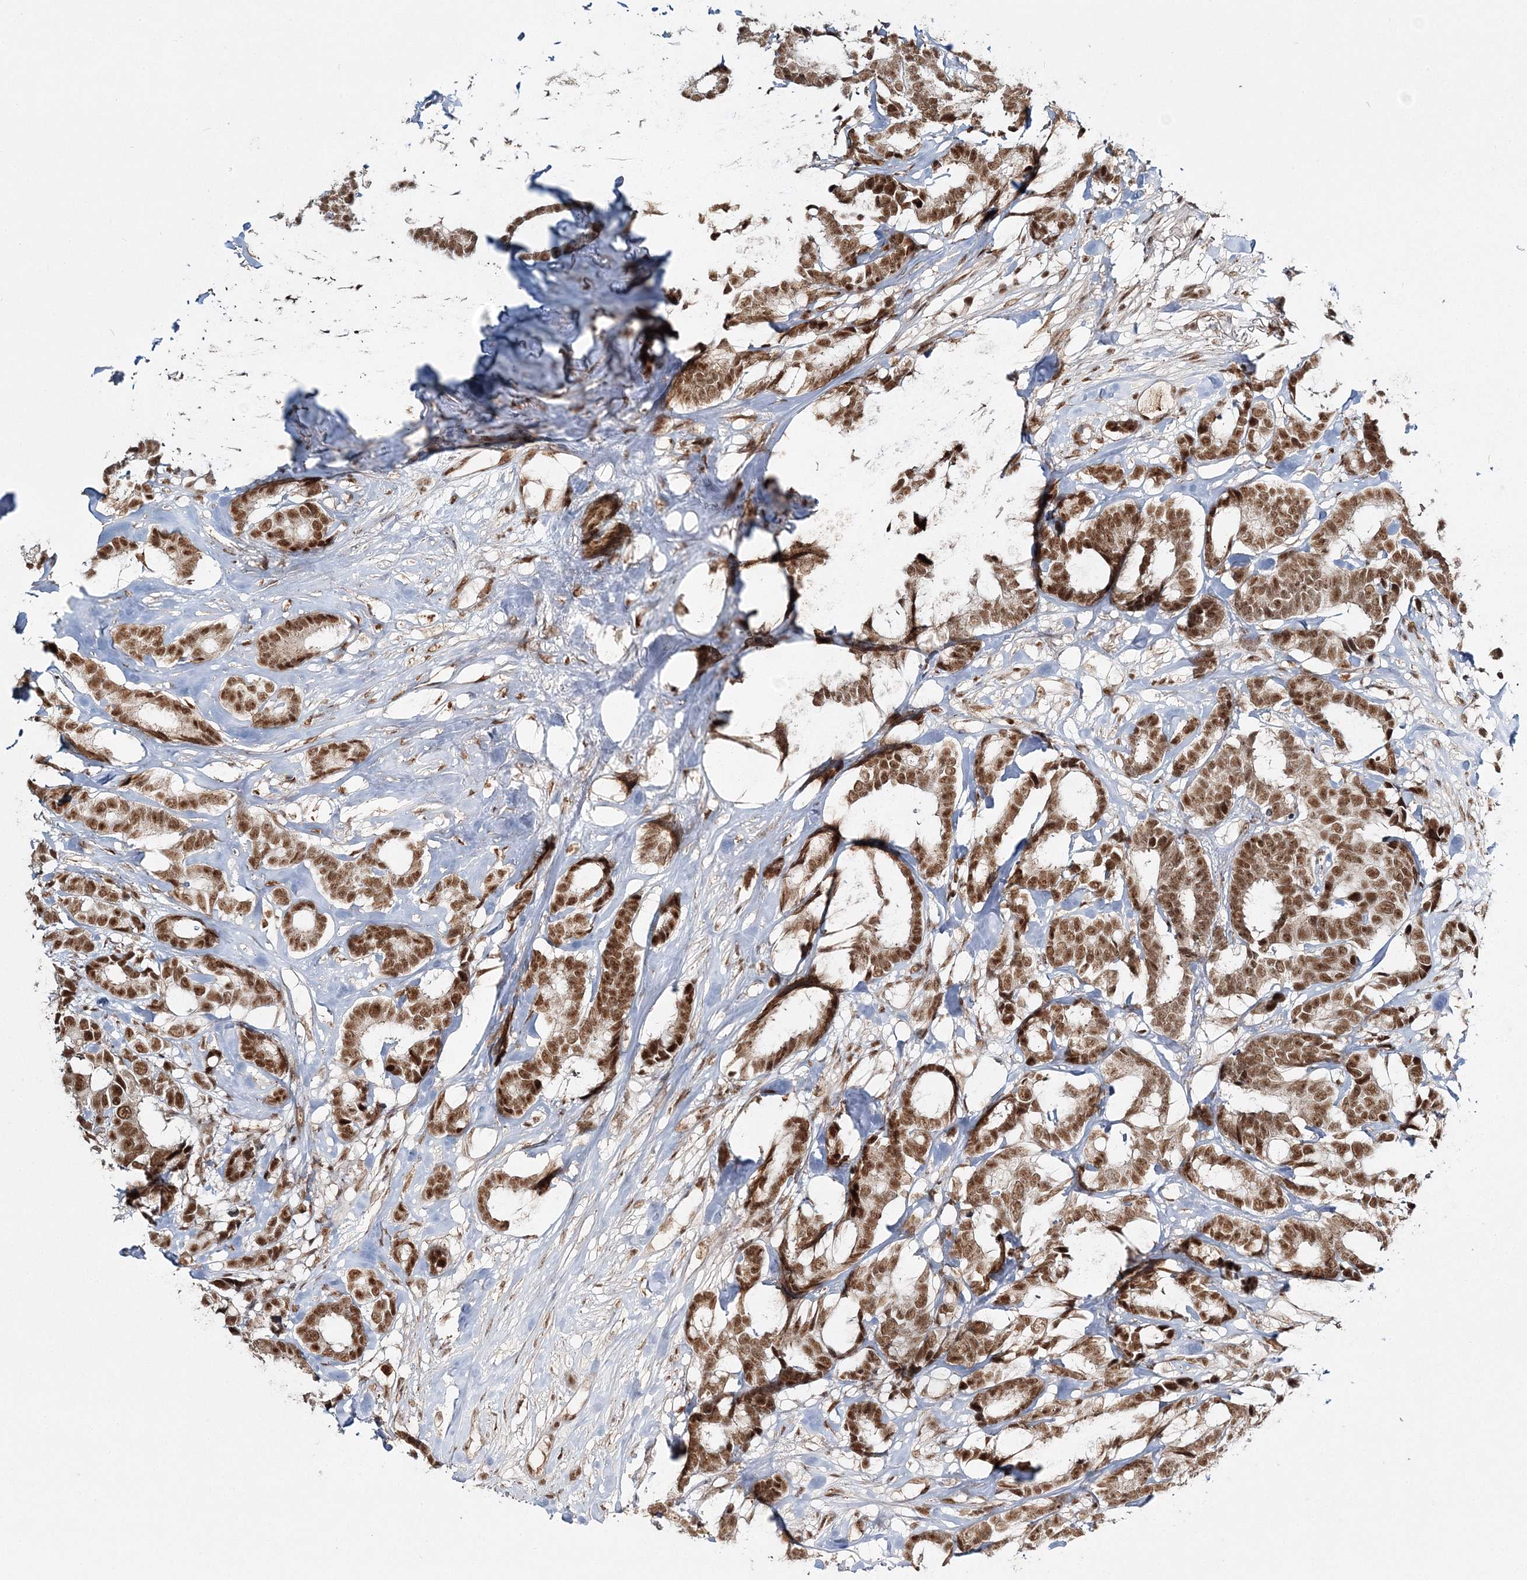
{"staining": {"intensity": "strong", "quantity": ">75%", "location": "nuclear"}, "tissue": "breast cancer", "cell_type": "Tumor cells", "image_type": "cancer", "snomed": [{"axis": "morphology", "description": "Duct carcinoma"}, {"axis": "topography", "description": "Breast"}], "caption": "The histopathology image displays immunohistochemical staining of breast cancer. There is strong nuclear expression is present in about >75% of tumor cells.", "gene": "QRICH1", "patient": {"sex": "female", "age": 87}}